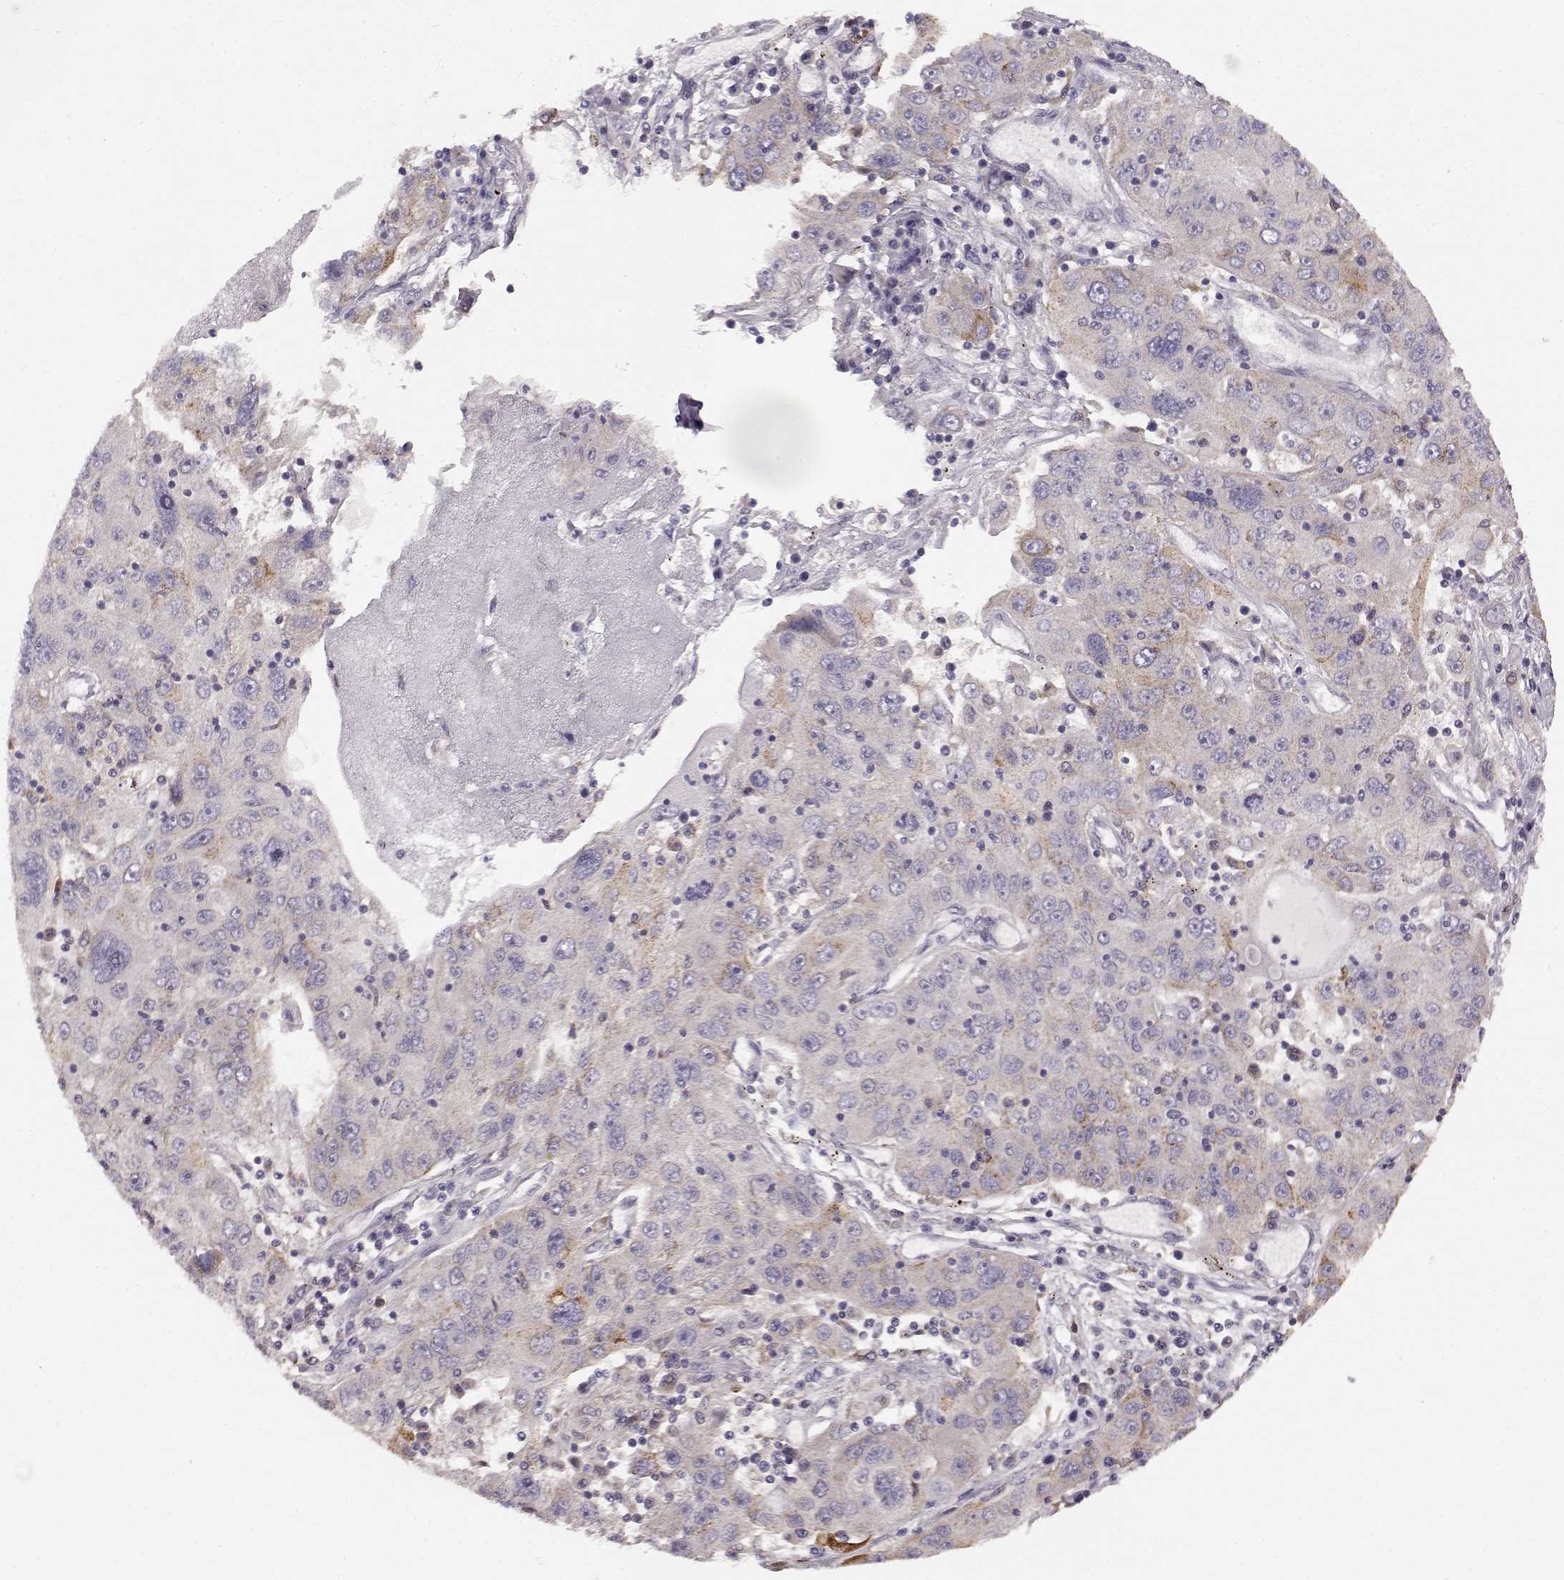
{"staining": {"intensity": "weak", "quantity": "<25%", "location": "cytoplasmic/membranous"}, "tissue": "stomach cancer", "cell_type": "Tumor cells", "image_type": "cancer", "snomed": [{"axis": "morphology", "description": "Adenocarcinoma, NOS"}, {"axis": "topography", "description": "Stomach"}], "caption": "Immunohistochemistry image of human adenocarcinoma (stomach) stained for a protein (brown), which exhibits no positivity in tumor cells. The staining is performed using DAB (3,3'-diaminobenzidine) brown chromogen with nuclei counter-stained in using hematoxylin.", "gene": "SPAG17", "patient": {"sex": "male", "age": 56}}